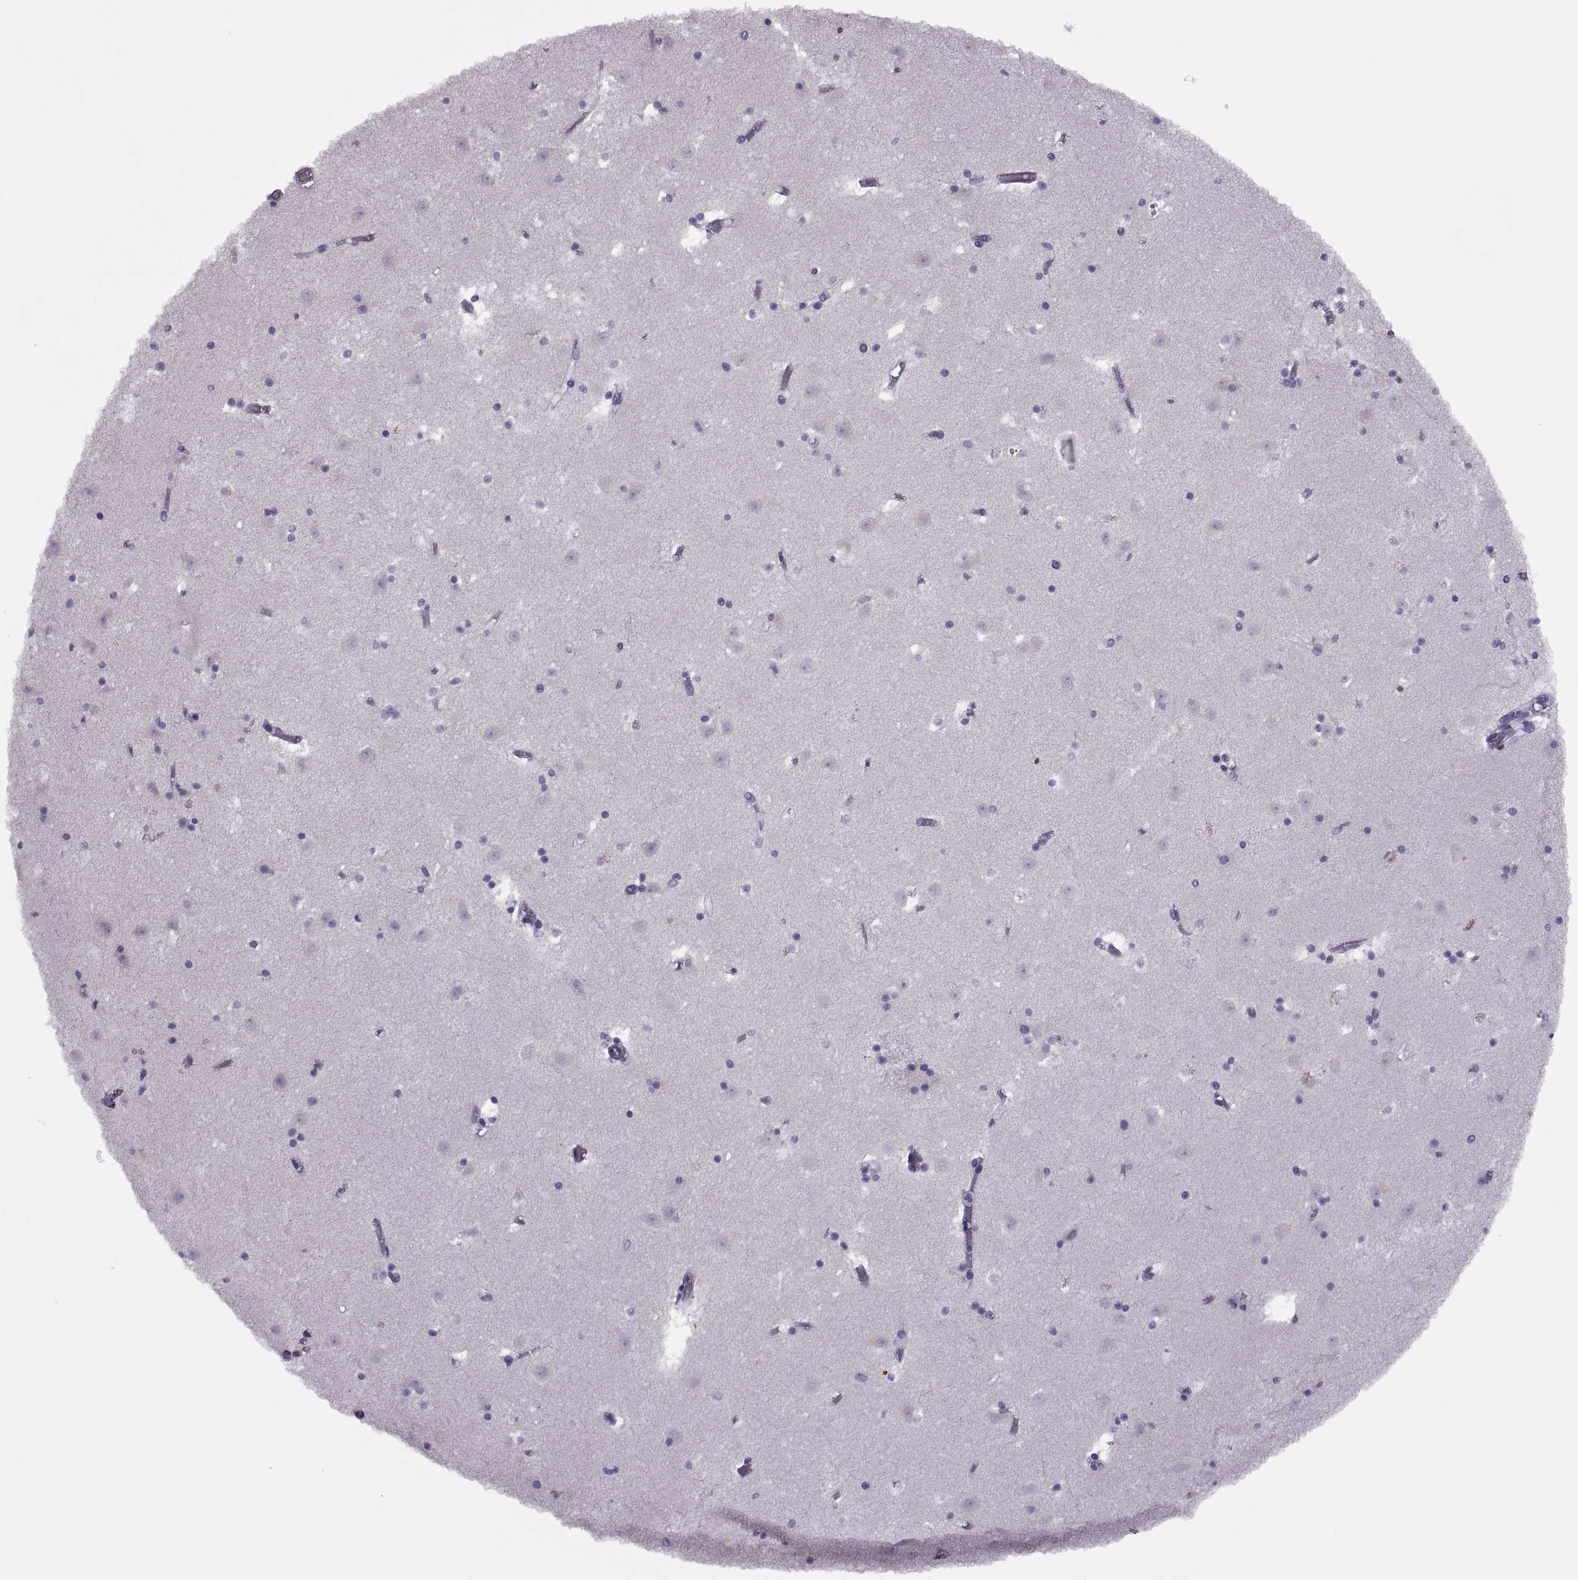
{"staining": {"intensity": "negative", "quantity": "none", "location": "none"}, "tissue": "caudate", "cell_type": "Glial cells", "image_type": "normal", "snomed": [{"axis": "morphology", "description": "Normal tissue, NOS"}, {"axis": "topography", "description": "Lateral ventricle wall"}], "caption": "IHC photomicrograph of unremarkable caudate: caudate stained with DAB (3,3'-diaminobenzidine) displays no significant protein positivity in glial cells. The staining was performed using DAB to visualize the protein expression in brown, while the nuclei were stained in blue with hematoxylin (Magnification: 20x).", "gene": "SYNGR4", "patient": {"sex": "female", "age": 42}}